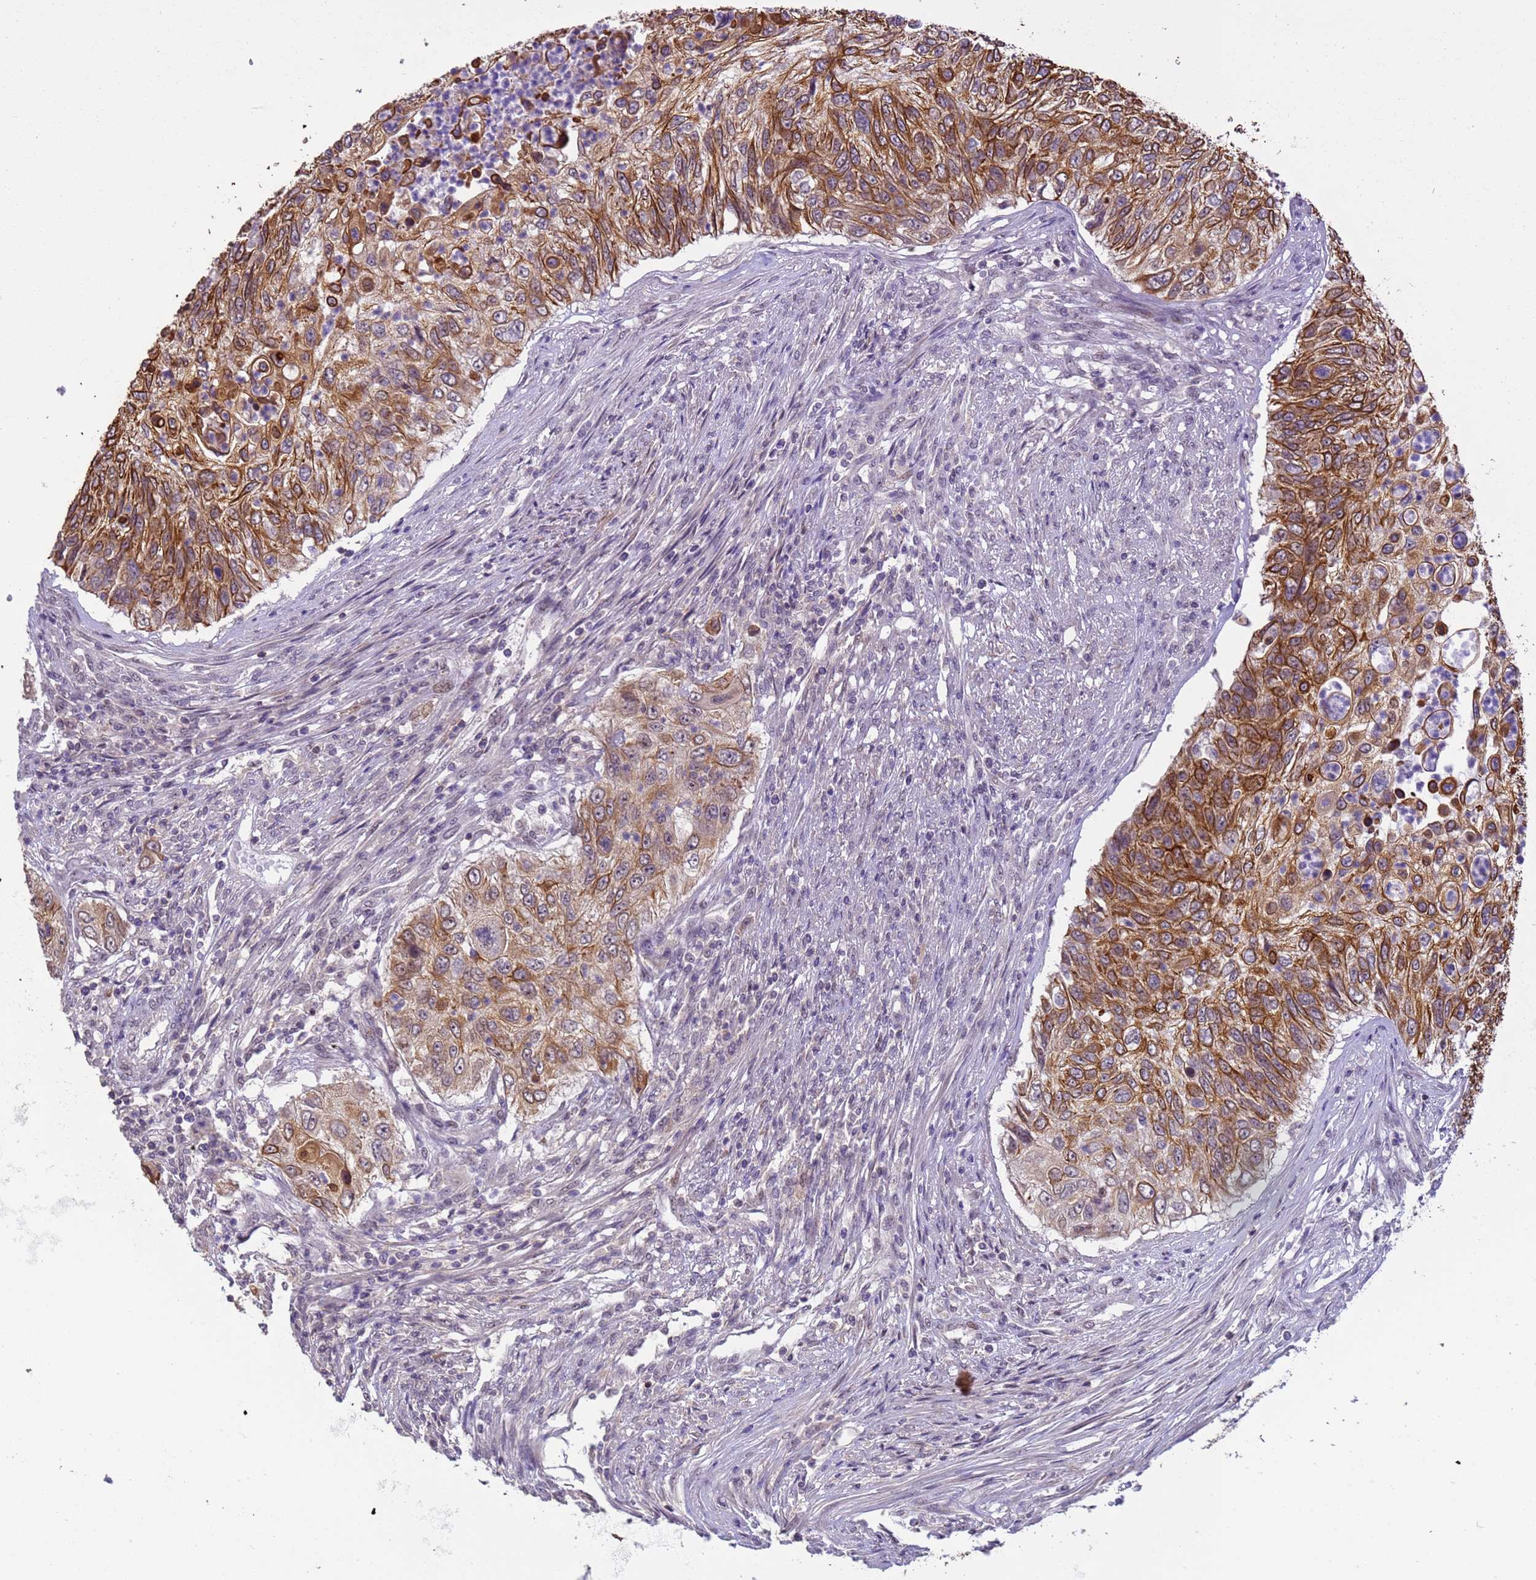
{"staining": {"intensity": "strong", "quantity": ">75%", "location": "cytoplasmic/membranous"}, "tissue": "urothelial cancer", "cell_type": "Tumor cells", "image_type": "cancer", "snomed": [{"axis": "morphology", "description": "Urothelial carcinoma, High grade"}, {"axis": "topography", "description": "Urinary bladder"}], "caption": "DAB immunohistochemical staining of human high-grade urothelial carcinoma demonstrates strong cytoplasmic/membranous protein expression in approximately >75% of tumor cells.", "gene": "VWA3A", "patient": {"sex": "female", "age": 60}}